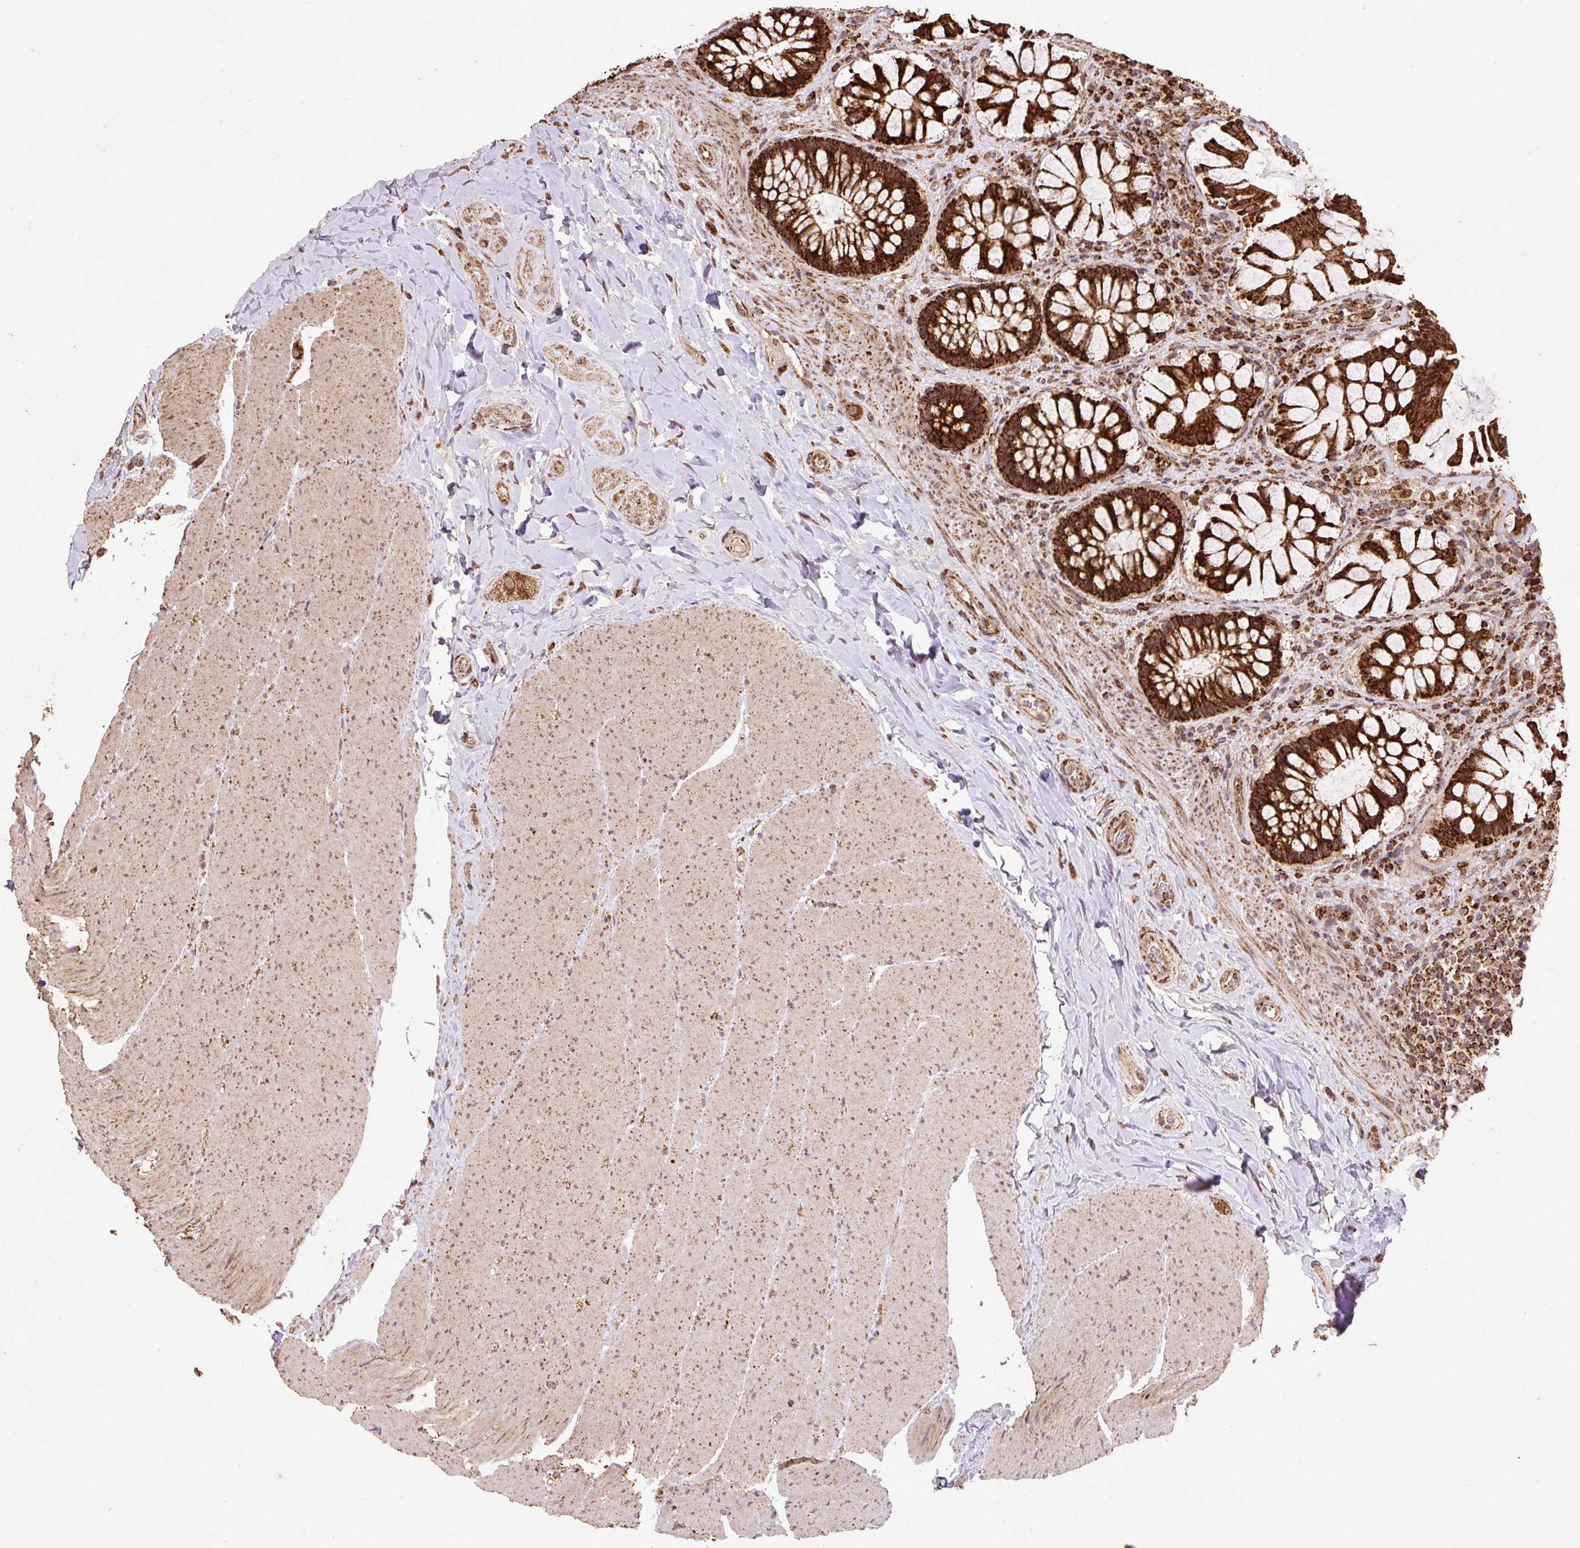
{"staining": {"intensity": "strong", "quantity": ">75%", "location": "cytoplasmic/membranous"}, "tissue": "rectum", "cell_type": "Glandular cells", "image_type": "normal", "snomed": [{"axis": "morphology", "description": "Normal tissue, NOS"}, {"axis": "topography", "description": "Rectum"}], "caption": "A high amount of strong cytoplasmic/membranous staining is seen in approximately >75% of glandular cells in normal rectum. The protein of interest is shown in brown color, while the nuclei are stained blue.", "gene": "ATP5F1A", "patient": {"sex": "female", "age": 58}}